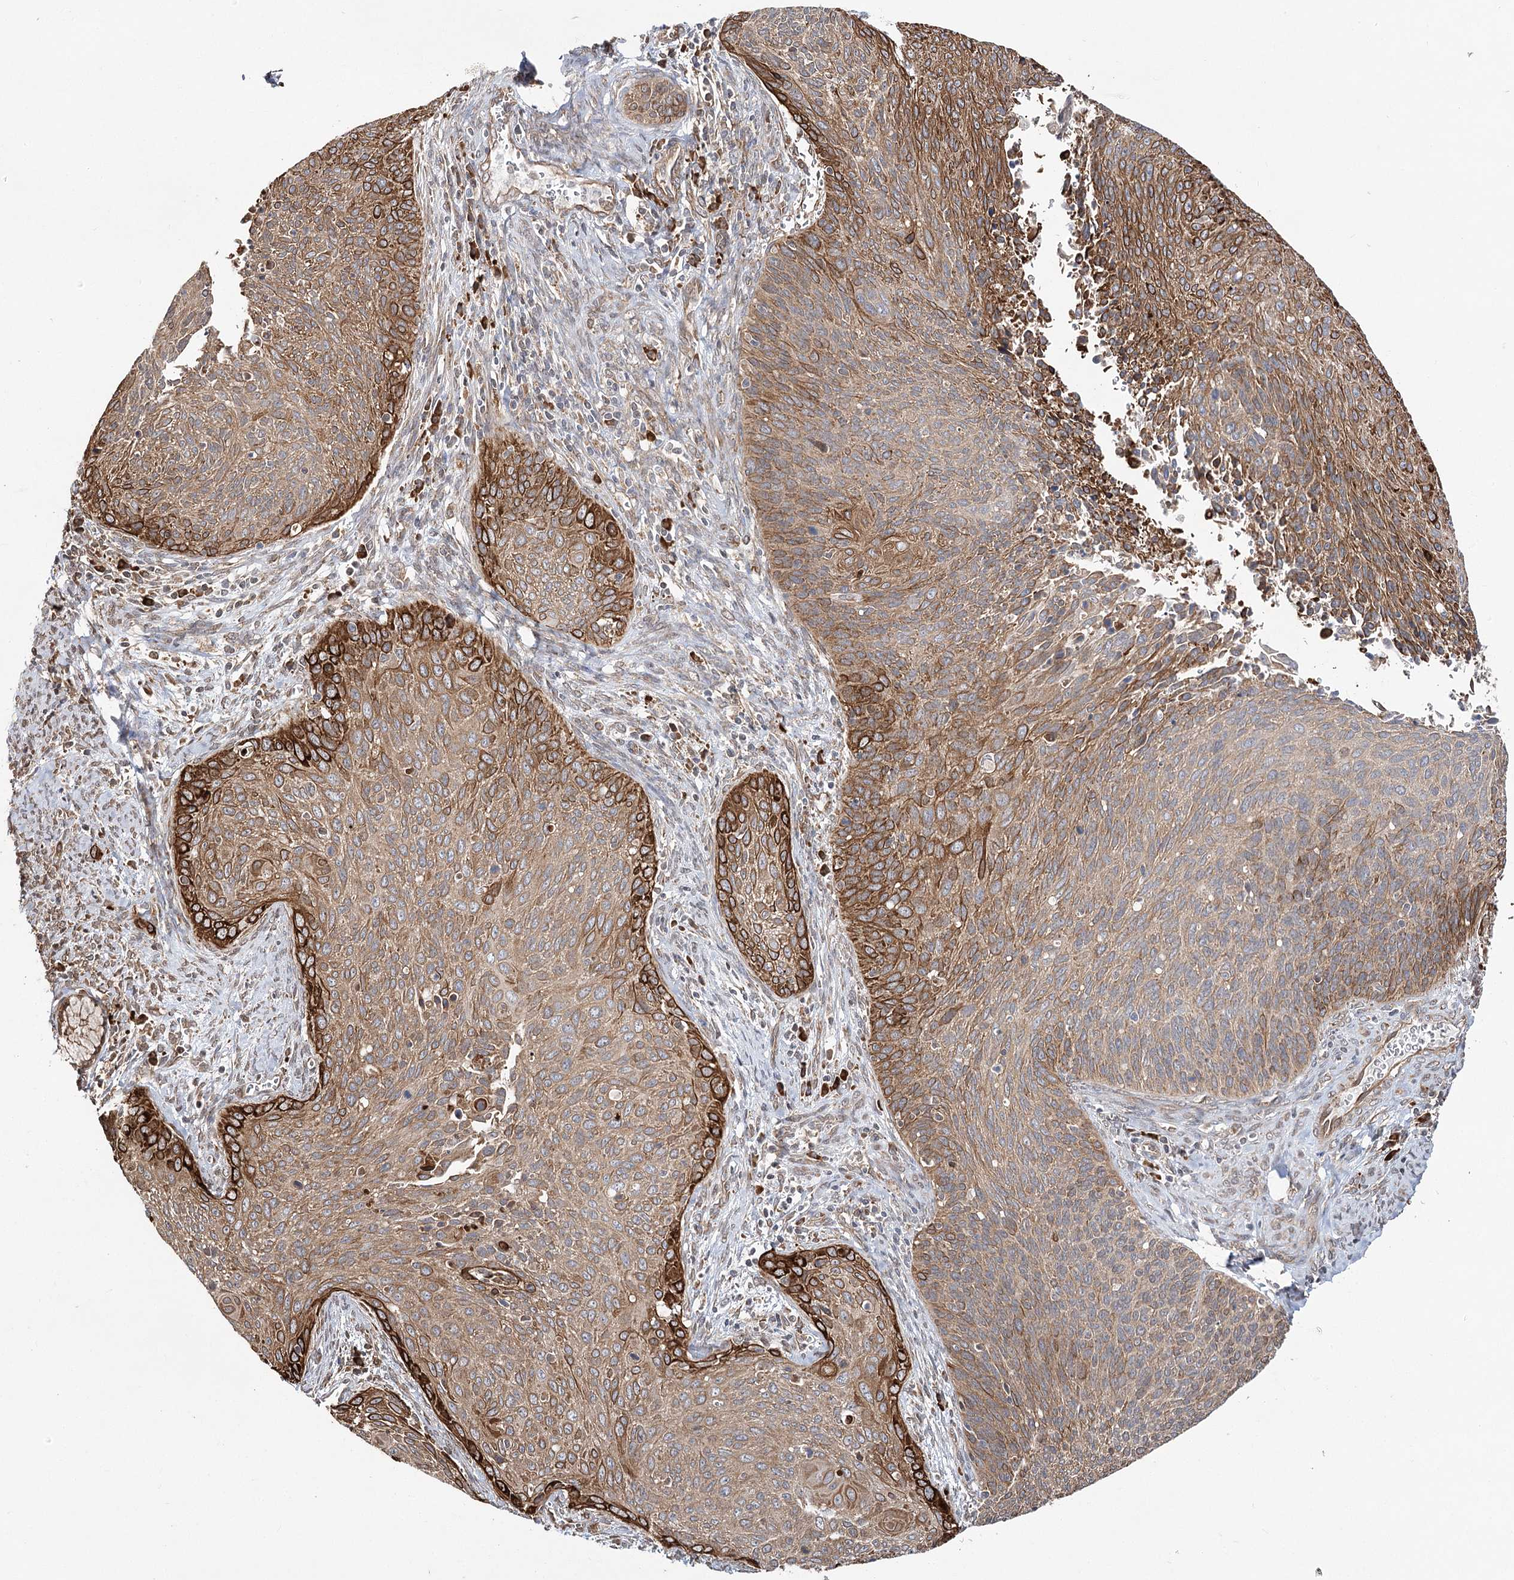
{"staining": {"intensity": "strong", "quantity": "25%-75%", "location": "cytoplasmic/membranous"}, "tissue": "cervical cancer", "cell_type": "Tumor cells", "image_type": "cancer", "snomed": [{"axis": "morphology", "description": "Squamous cell carcinoma, NOS"}, {"axis": "topography", "description": "Cervix"}], "caption": "A high-resolution histopathology image shows IHC staining of squamous cell carcinoma (cervical), which exhibits strong cytoplasmic/membranous expression in approximately 25%-75% of tumor cells.", "gene": "DNAJB14", "patient": {"sex": "female", "age": 55}}